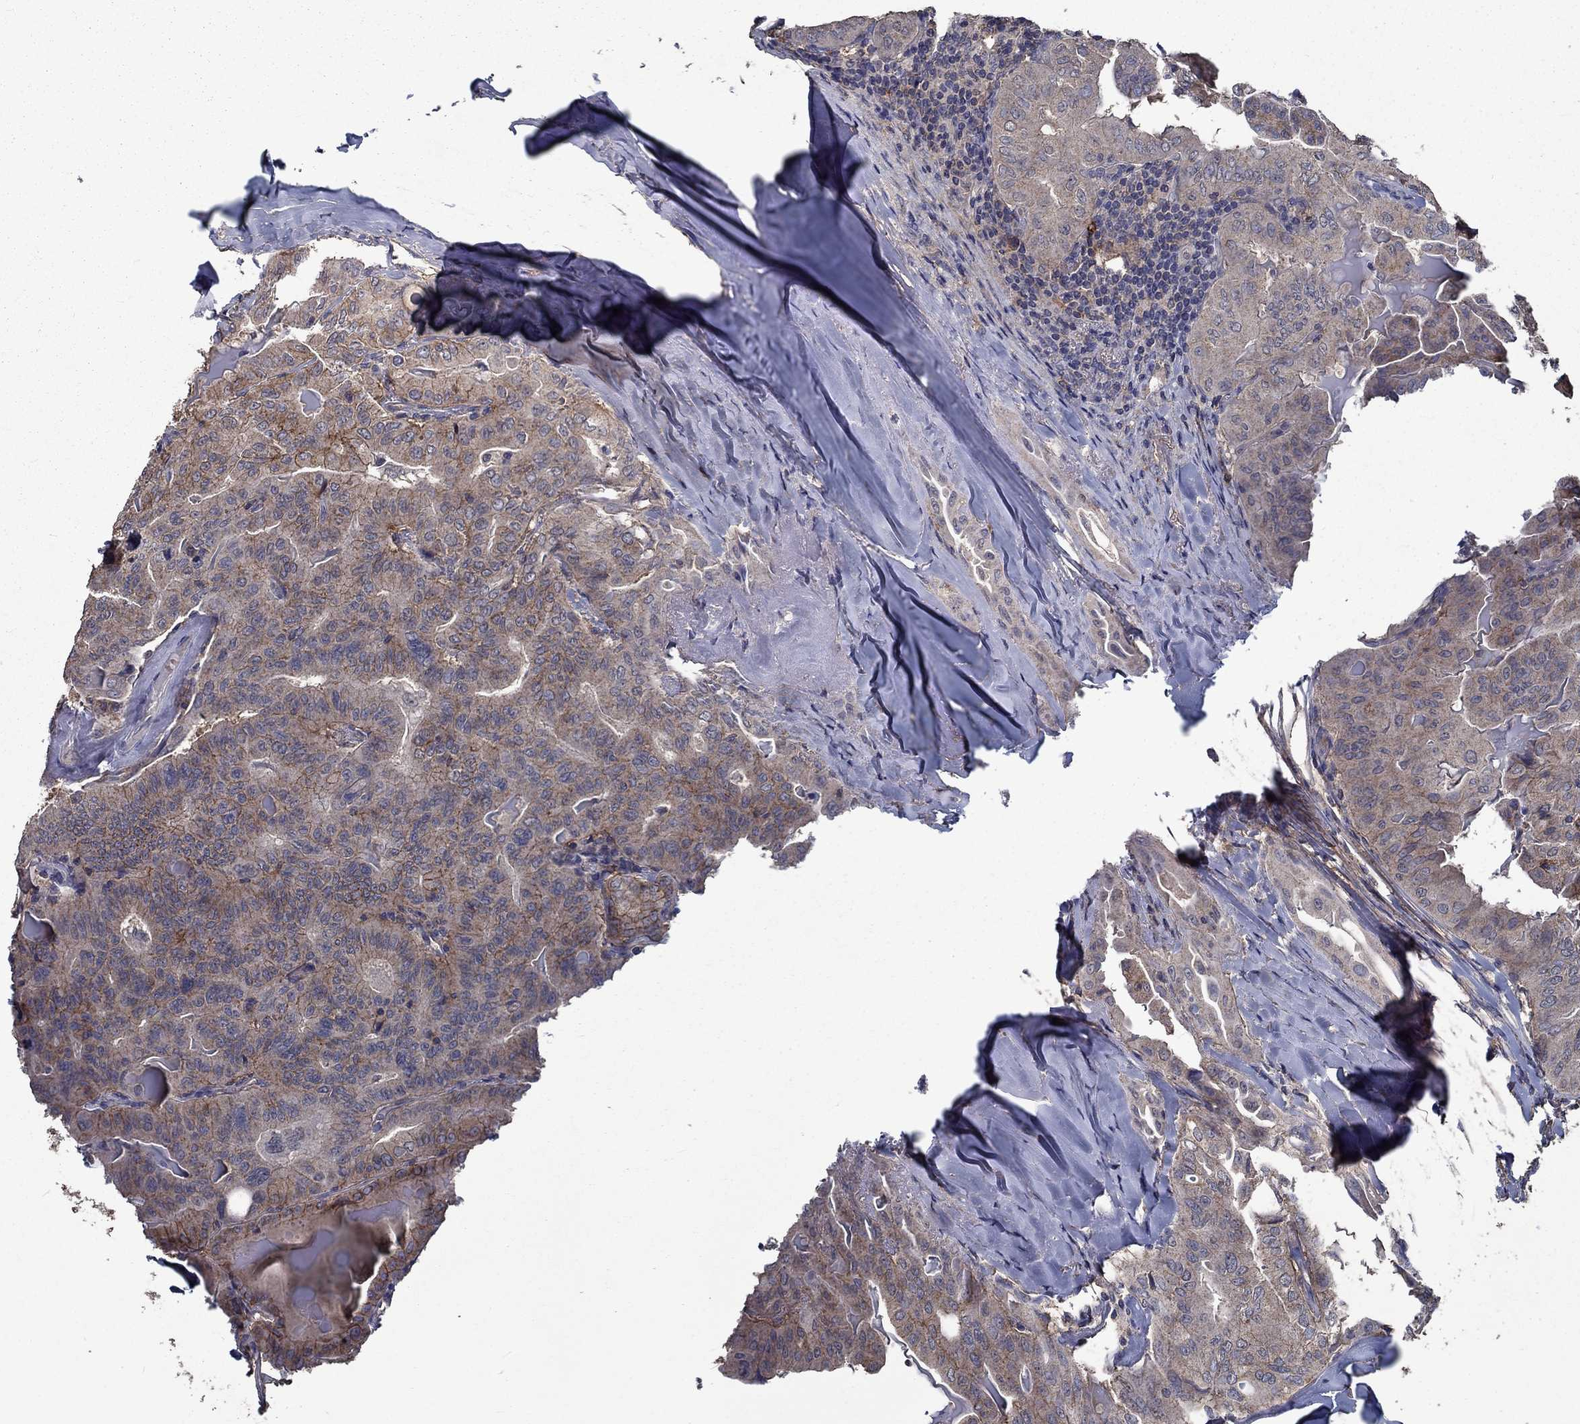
{"staining": {"intensity": "moderate", "quantity": "<25%", "location": "cytoplasmic/membranous"}, "tissue": "thyroid cancer", "cell_type": "Tumor cells", "image_type": "cancer", "snomed": [{"axis": "morphology", "description": "Papillary adenocarcinoma, NOS"}, {"axis": "topography", "description": "Thyroid gland"}], "caption": "Immunohistochemistry (DAB) staining of human thyroid cancer demonstrates moderate cytoplasmic/membranous protein staining in approximately <25% of tumor cells.", "gene": "SLC44A1", "patient": {"sex": "female", "age": 68}}